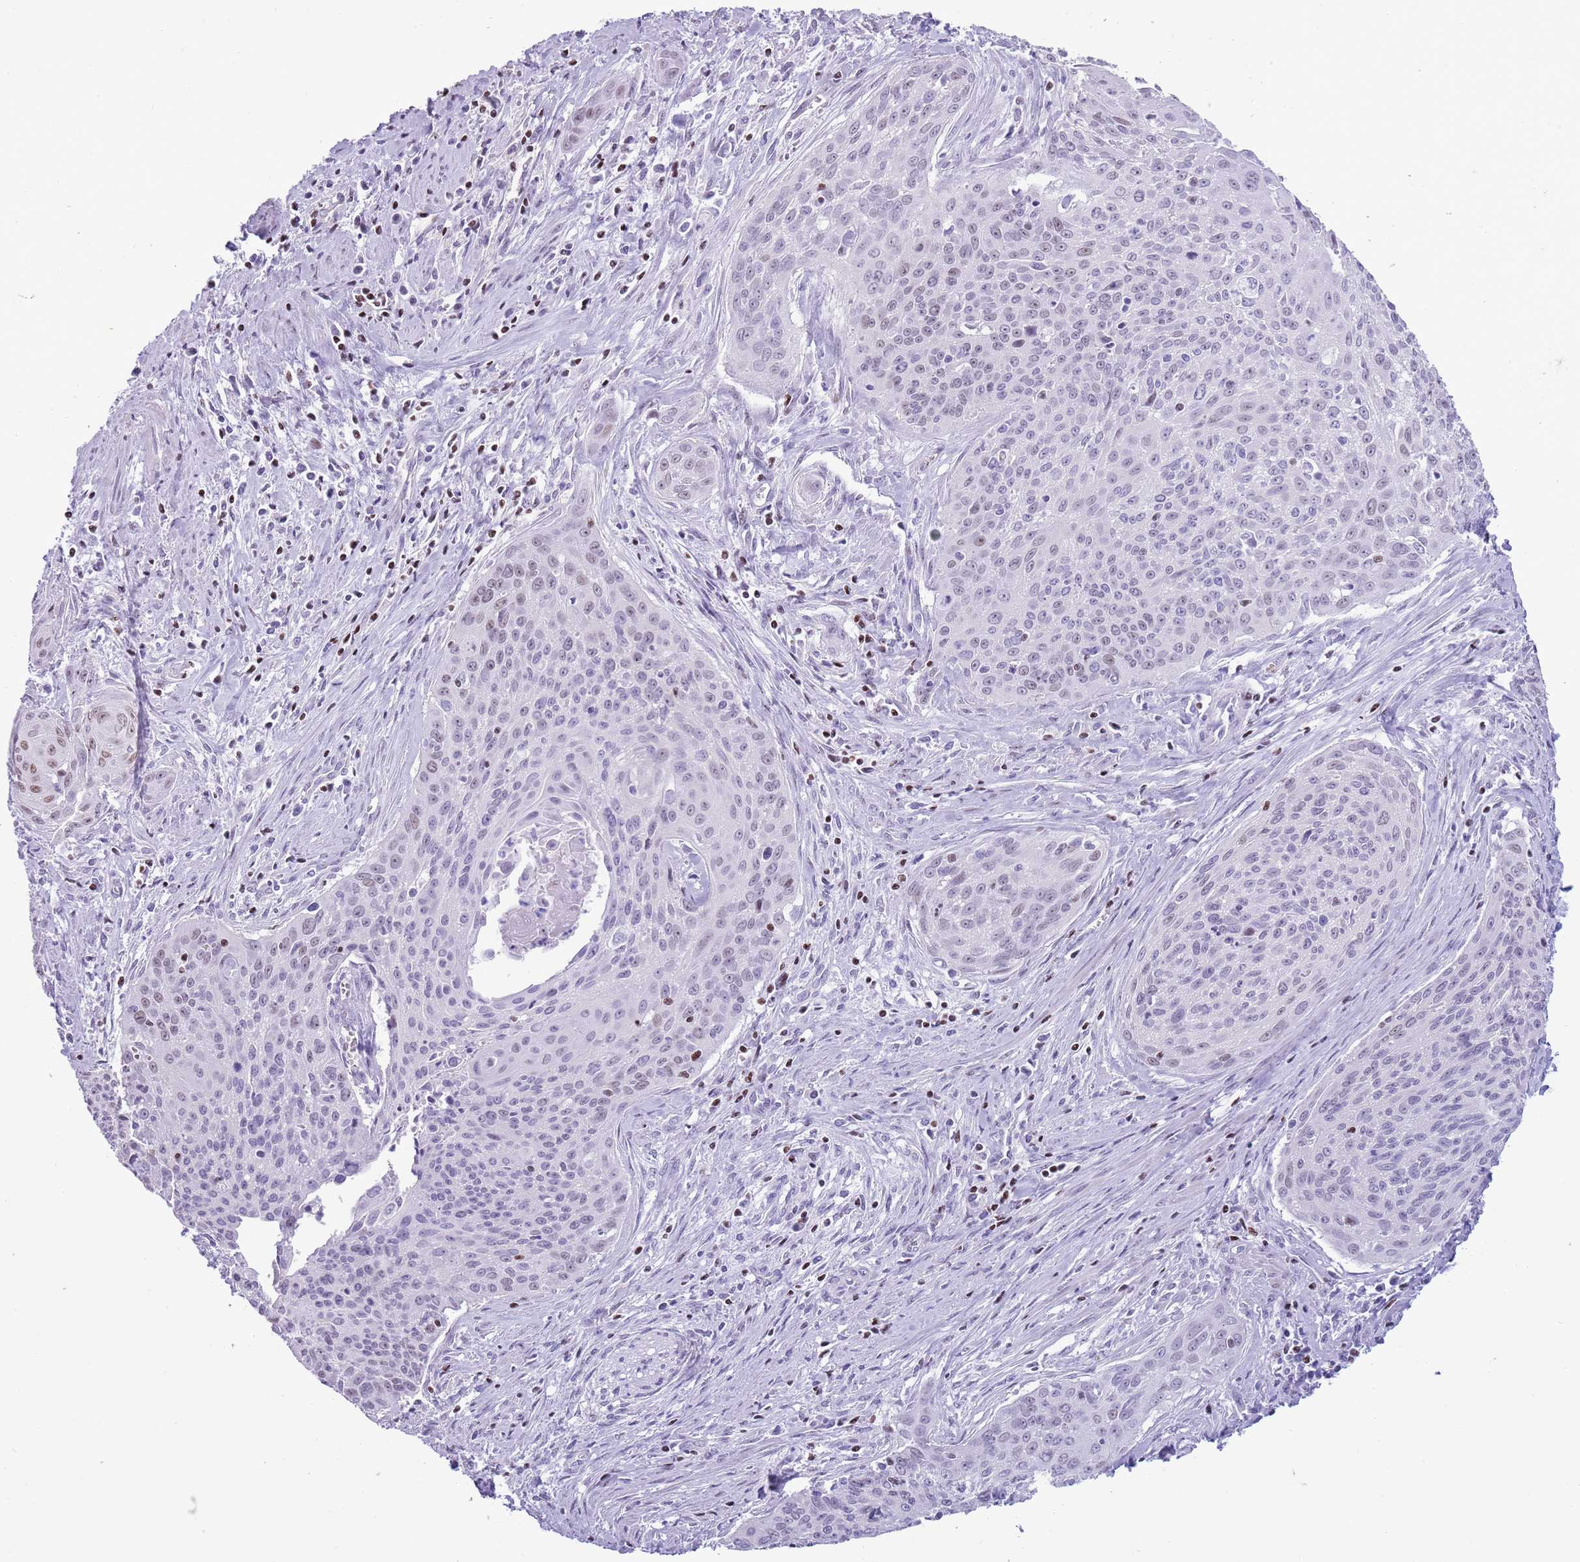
{"staining": {"intensity": "moderate", "quantity": "<25%", "location": "nuclear"}, "tissue": "cervical cancer", "cell_type": "Tumor cells", "image_type": "cancer", "snomed": [{"axis": "morphology", "description": "Squamous cell carcinoma, NOS"}, {"axis": "topography", "description": "Cervix"}], "caption": "Cervical cancer (squamous cell carcinoma) stained with a protein marker shows moderate staining in tumor cells.", "gene": "BCL11B", "patient": {"sex": "female", "age": 55}}